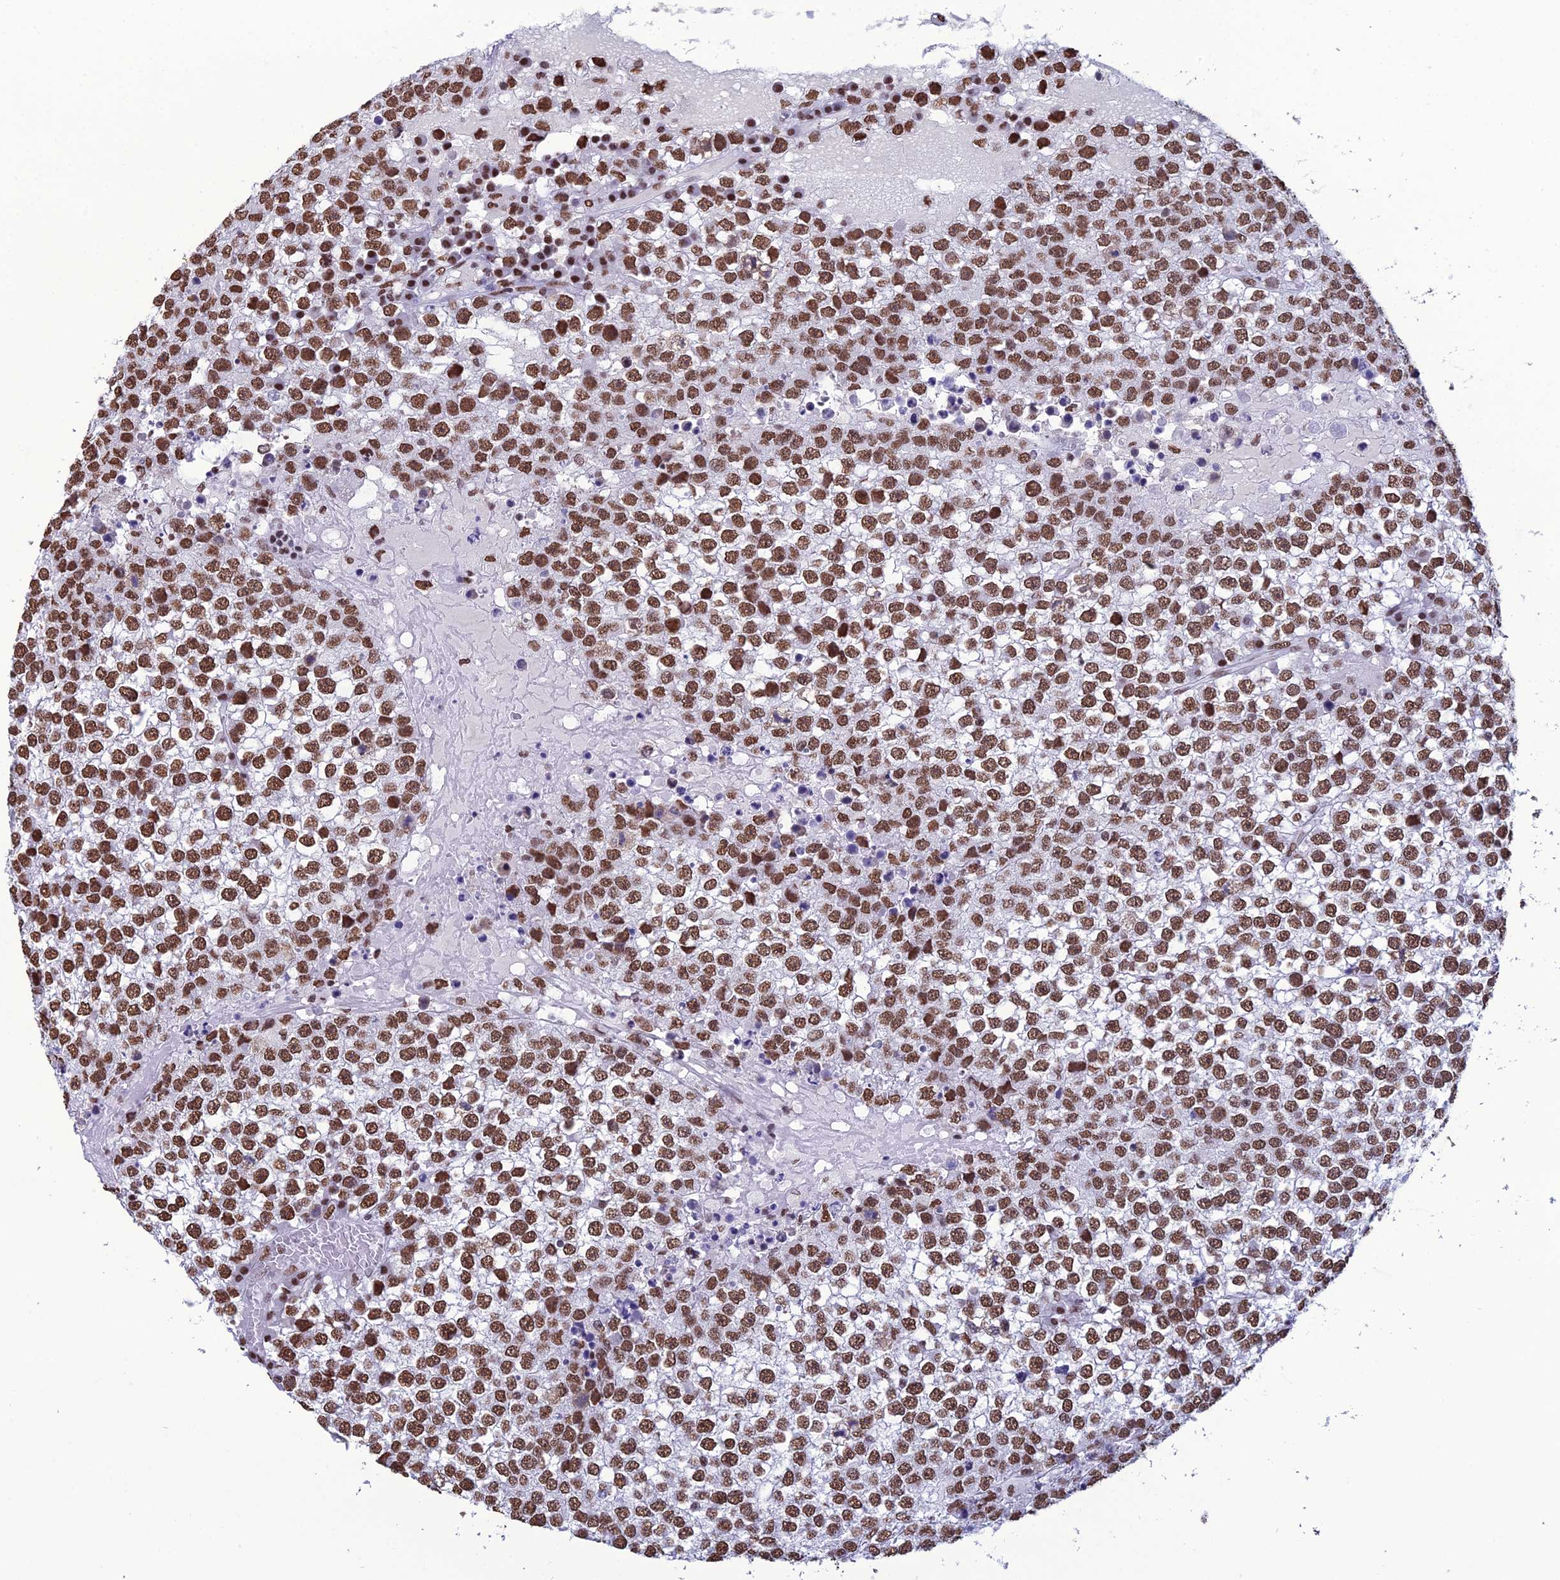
{"staining": {"intensity": "strong", "quantity": "25%-75%", "location": "nuclear"}, "tissue": "testis cancer", "cell_type": "Tumor cells", "image_type": "cancer", "snomed": [{"axis": "morphology", "description": "Seminoma, NOS"}, {"axis": "topography", "description": "Testis"}], "caption": "The image displays immunohistochemical staining of testis cancer. There is strong nuclear staining is appreciated in approximately 25%-75% of tumor cells.", "gene": "PRAMEF12", "patient": {"sex": "male", "age": 65}}